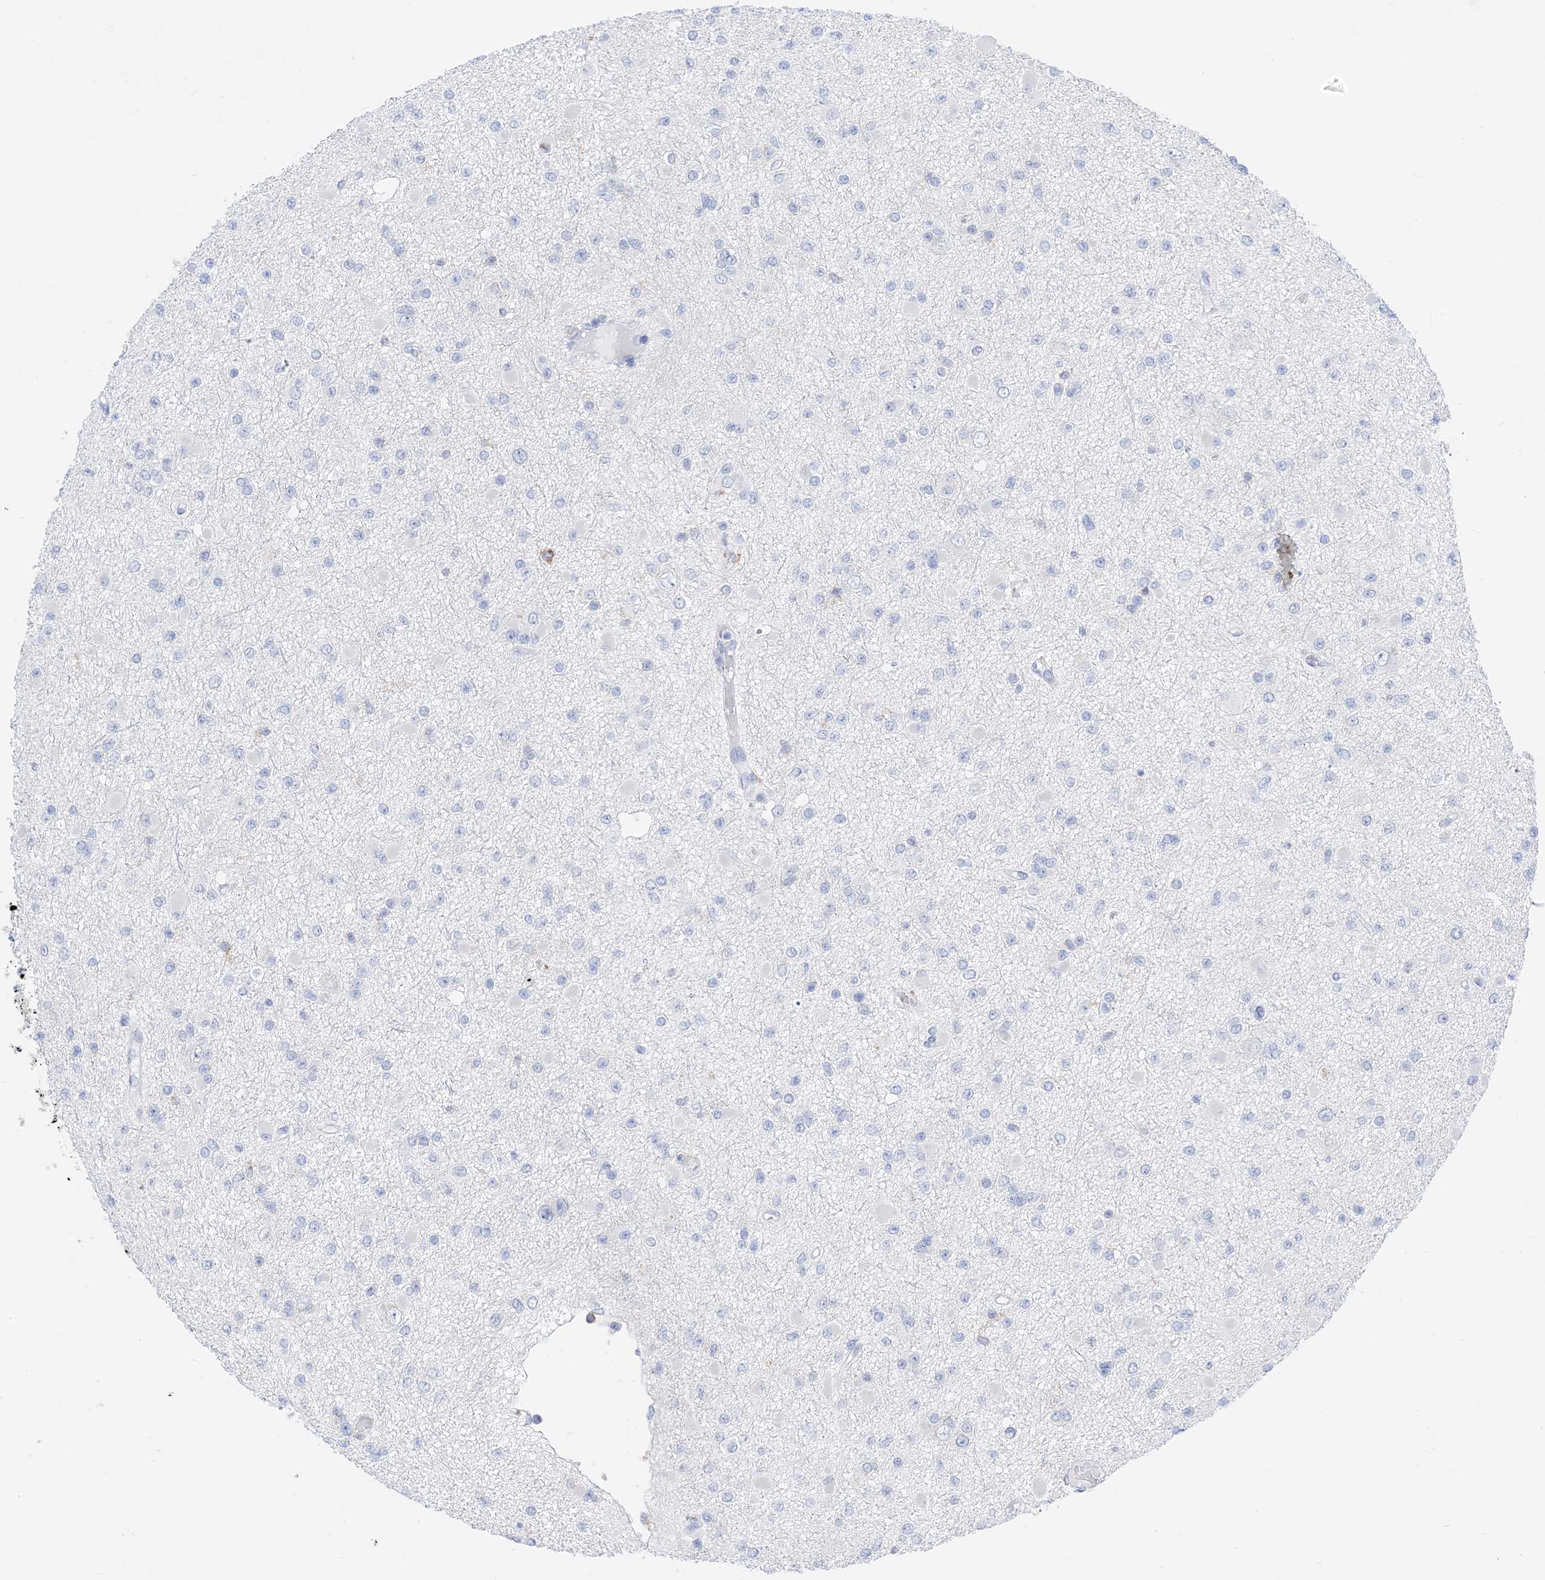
{"staining": {"intensity": "negative", "quantity": "none", "location": "none"}, "tissue": "glioma", "cell_type": "Tumor cells", "image_type": "cancer", "snomed": [{"axis": "morphology", "description": "Glioma, malignant, Low grade"}, {"axis": "topography", "description": "Brain"}], "caption": "This is an immunohistochemistry photomicrograph of low-grade glioma (malignant). There is no staining in tumor cells.", "gene": "DPH3", "patient": {"sex": "female", "age": 22}}